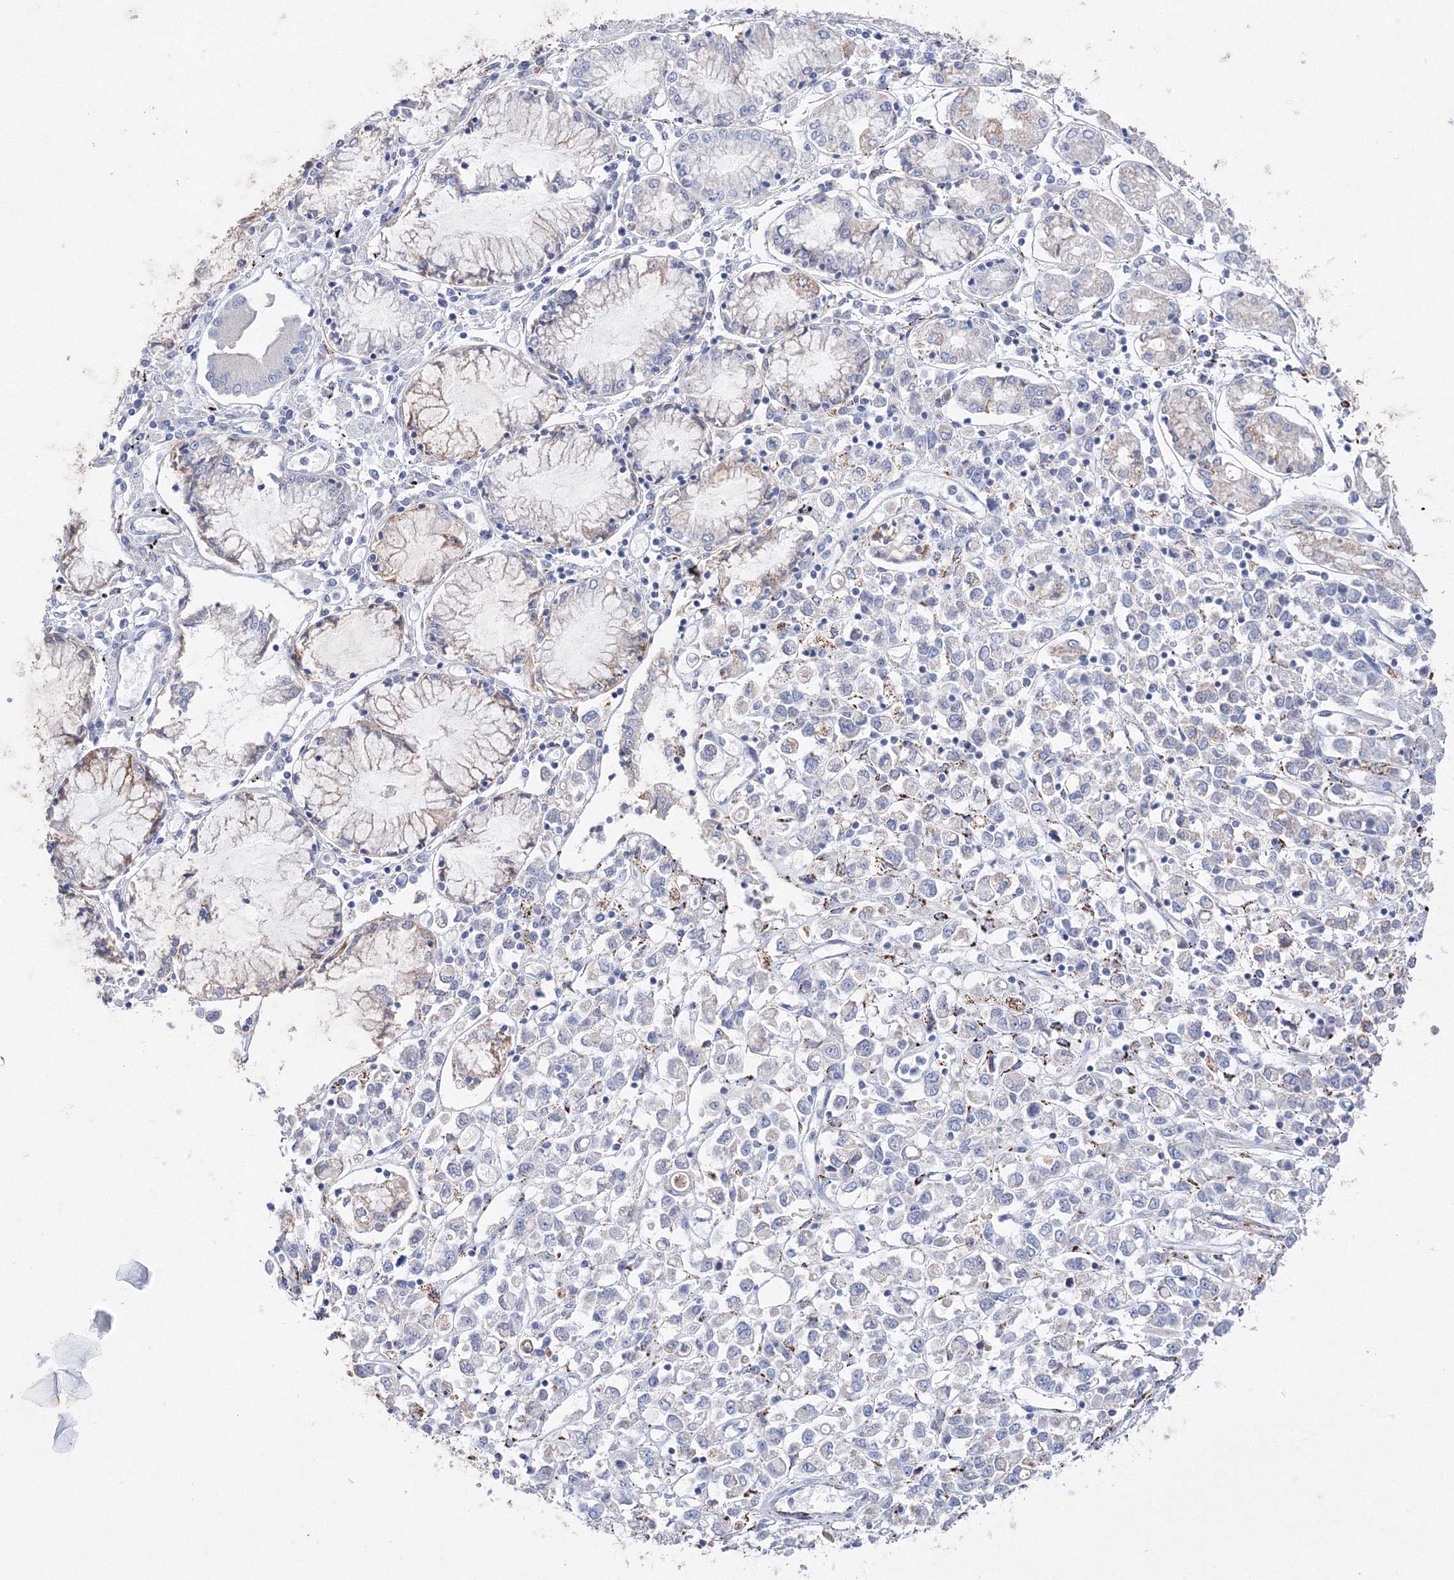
{"staining": {"intensity": "negative", "quantity": "none", "location": "none"}, "tissue": "stomach cancer", "cell_type": "Tumor cells", "image_type": "cancer", "snomed": [{"axis": "morphology", "description": "Adenocarcinoma, NOS"}, {"axis": "topography", "description": "Stomach"}], "caption": "An image of stomach cancer stained for a protein reveals no brown staining in tumor cells. (Stains: DAB IHC with hematoxylin counter stain, Microscopy: brightfield microscopy at high magnification).", "gene": "MERTK", "patient": {"sex": "female", "age": 76}}